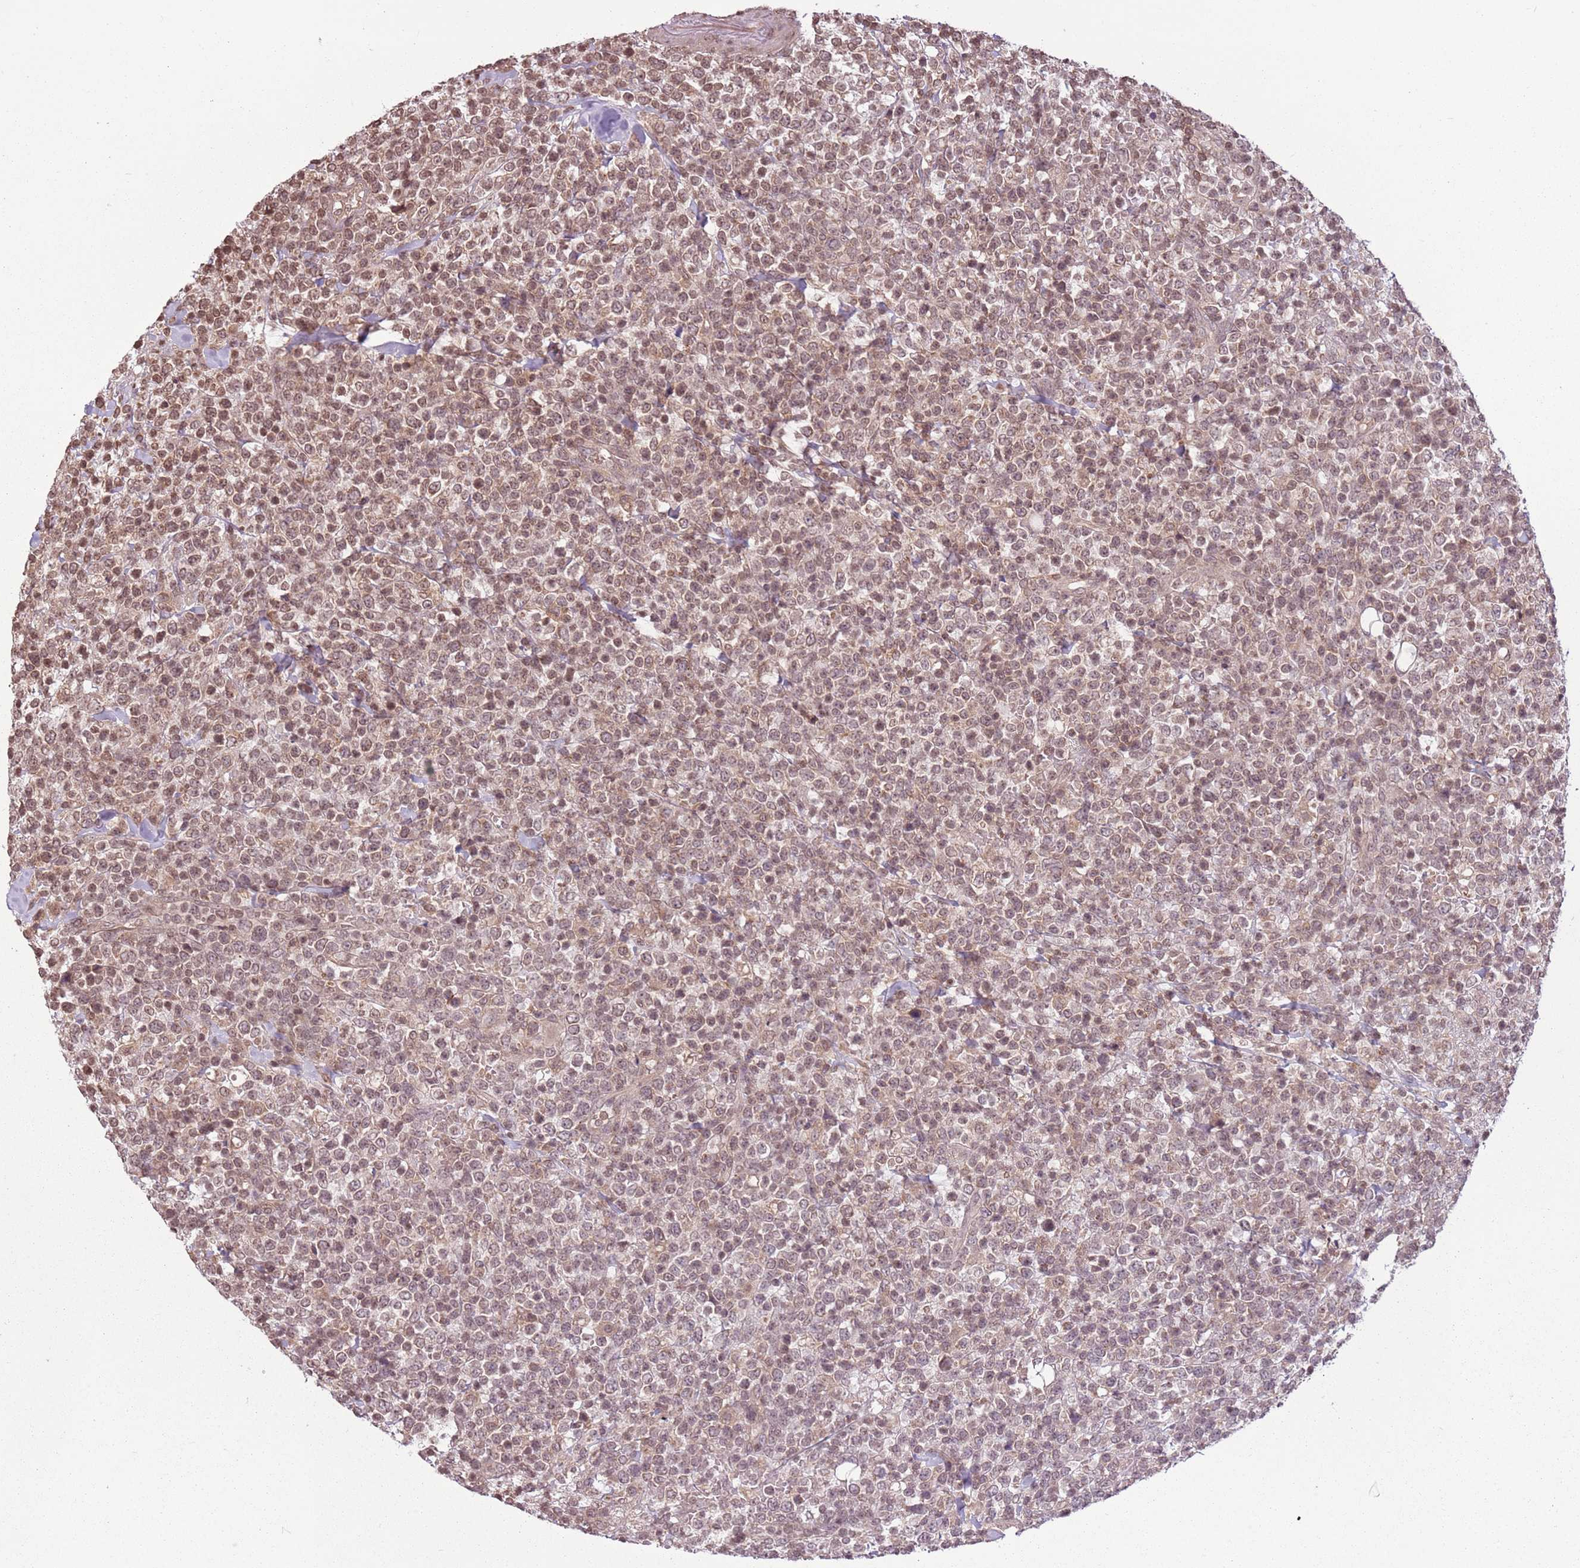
{"staining": {"intensity": "weak", "quantity": ">75%", "location": "cytoplasmic/membranous,nuclear"}, "tissue": "lymphoma", "cell_type": "Tumor cells", "image_type": "cancer", "snomed": [{"axis": "morphology", "description": "Malignant lymphoma, non-Hodgkin's type, High grade"}, {"axis": "topography", "description": "Colon"}], "caption": "This is an image of immunohistochemistry staining of malignant lymphoma, non-Hodgkin's type (high-grade), which shows weak expression in the cytoplasmic/membranous and nuclear of tumor cells.", "gene": "CAPN9", "patient": {"sex": "female", "age": 53}}